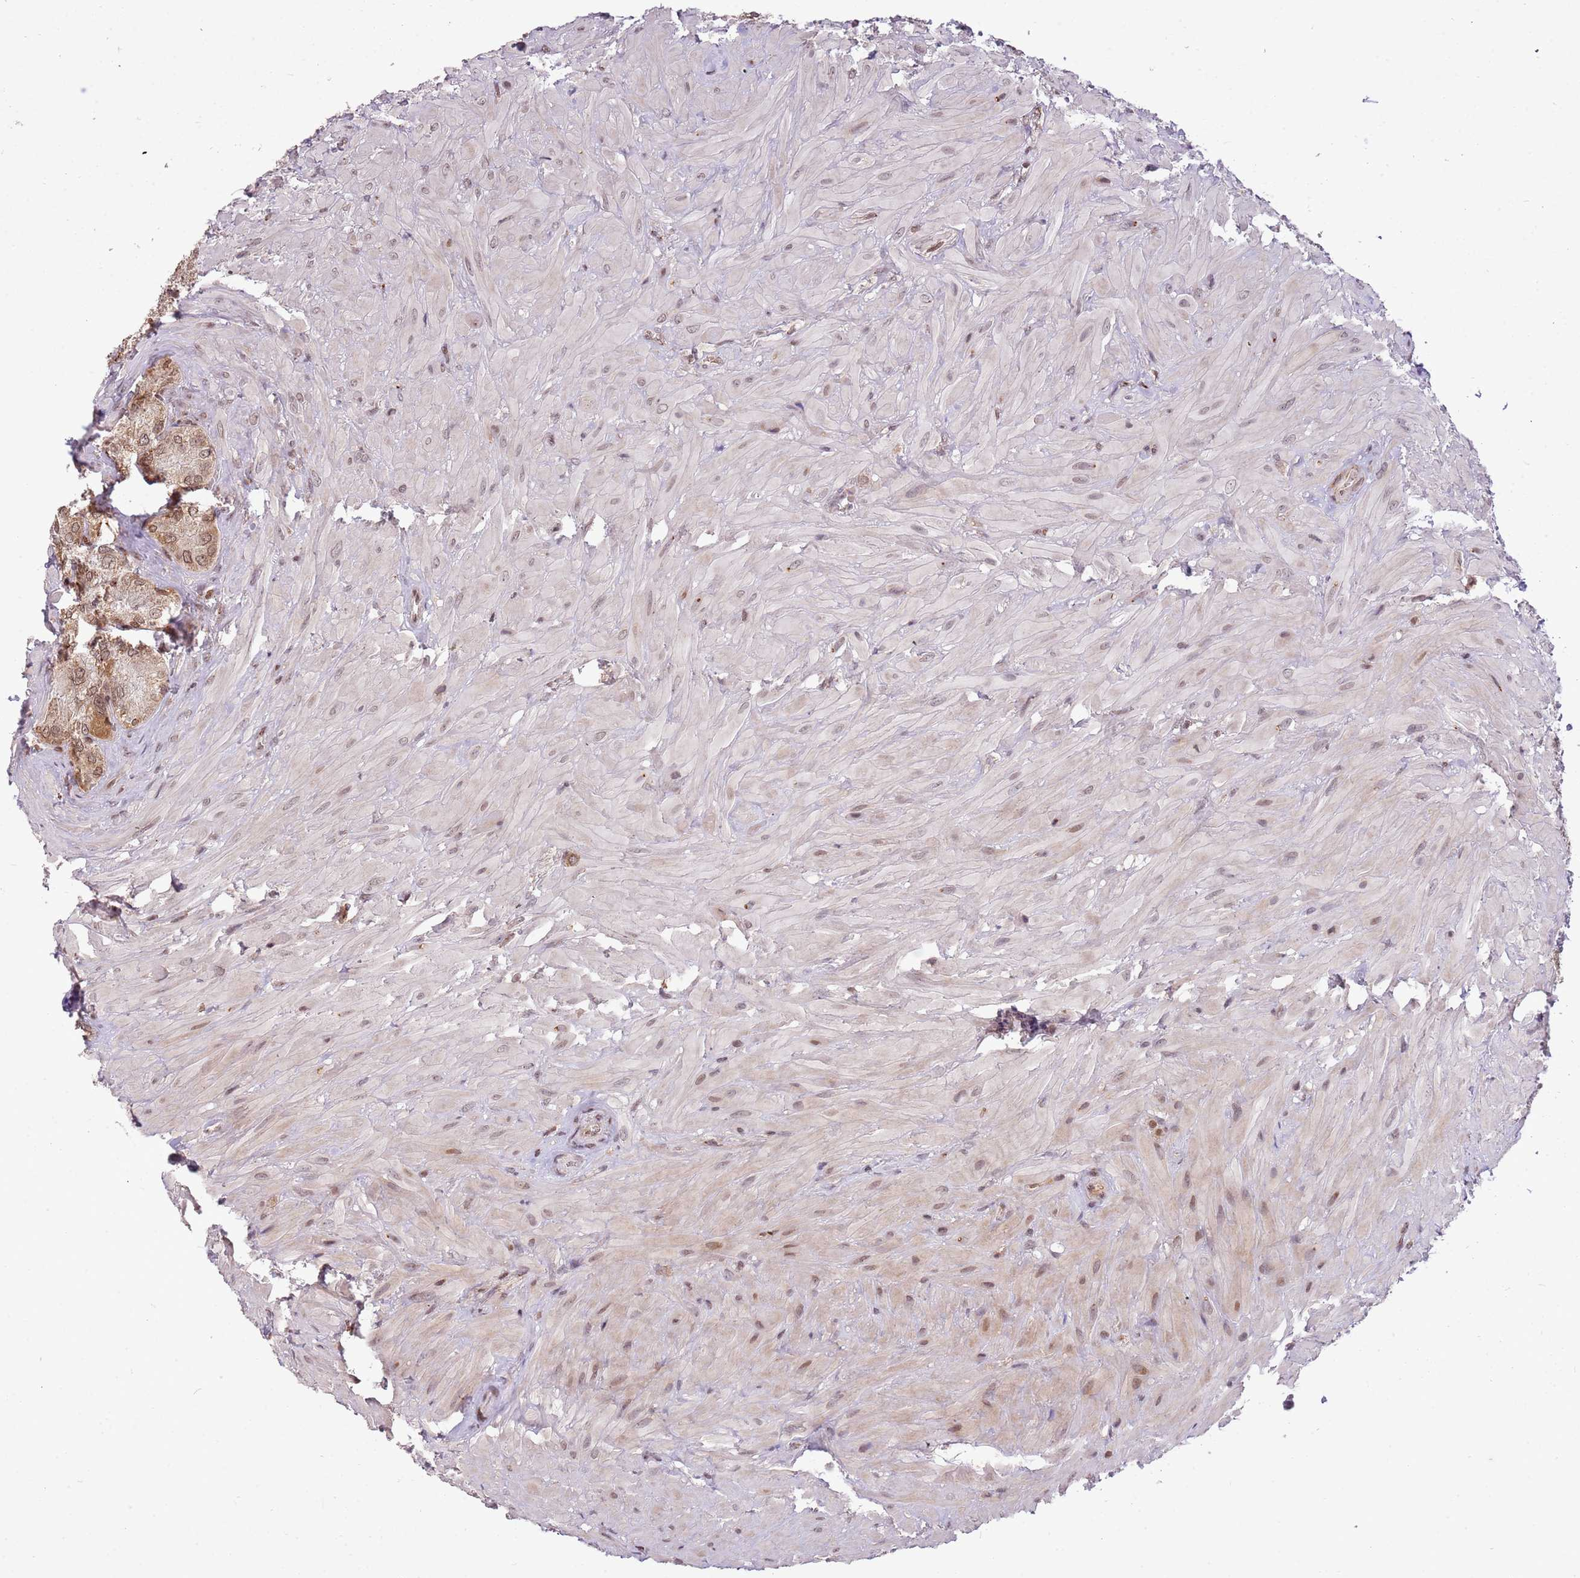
{"staining": {"intensity": "moderate", "quantity": ">75%", "location": "cytoplasmic/membranous,nuclear"}, "tissue": "seminal vesicle", "cell_type": "Glandular cells", "image_type": "normal", "snomed": [{"axis": "morphology", "description": "Normal tissue, NOS"}, {"axis": "topography", "description": "Seminal veicle"}], "caption": "Immunohistochemistry (DAB (3,3'-diaminobenzidine)) staining of benign seminal vesicle exhibits moderate cytoplasmic/membranous,nuclear protein expression in approximately >75% of glandular cells.", "gene": "SAMSN1", "patient": {"sex": "male", "age": 62}}